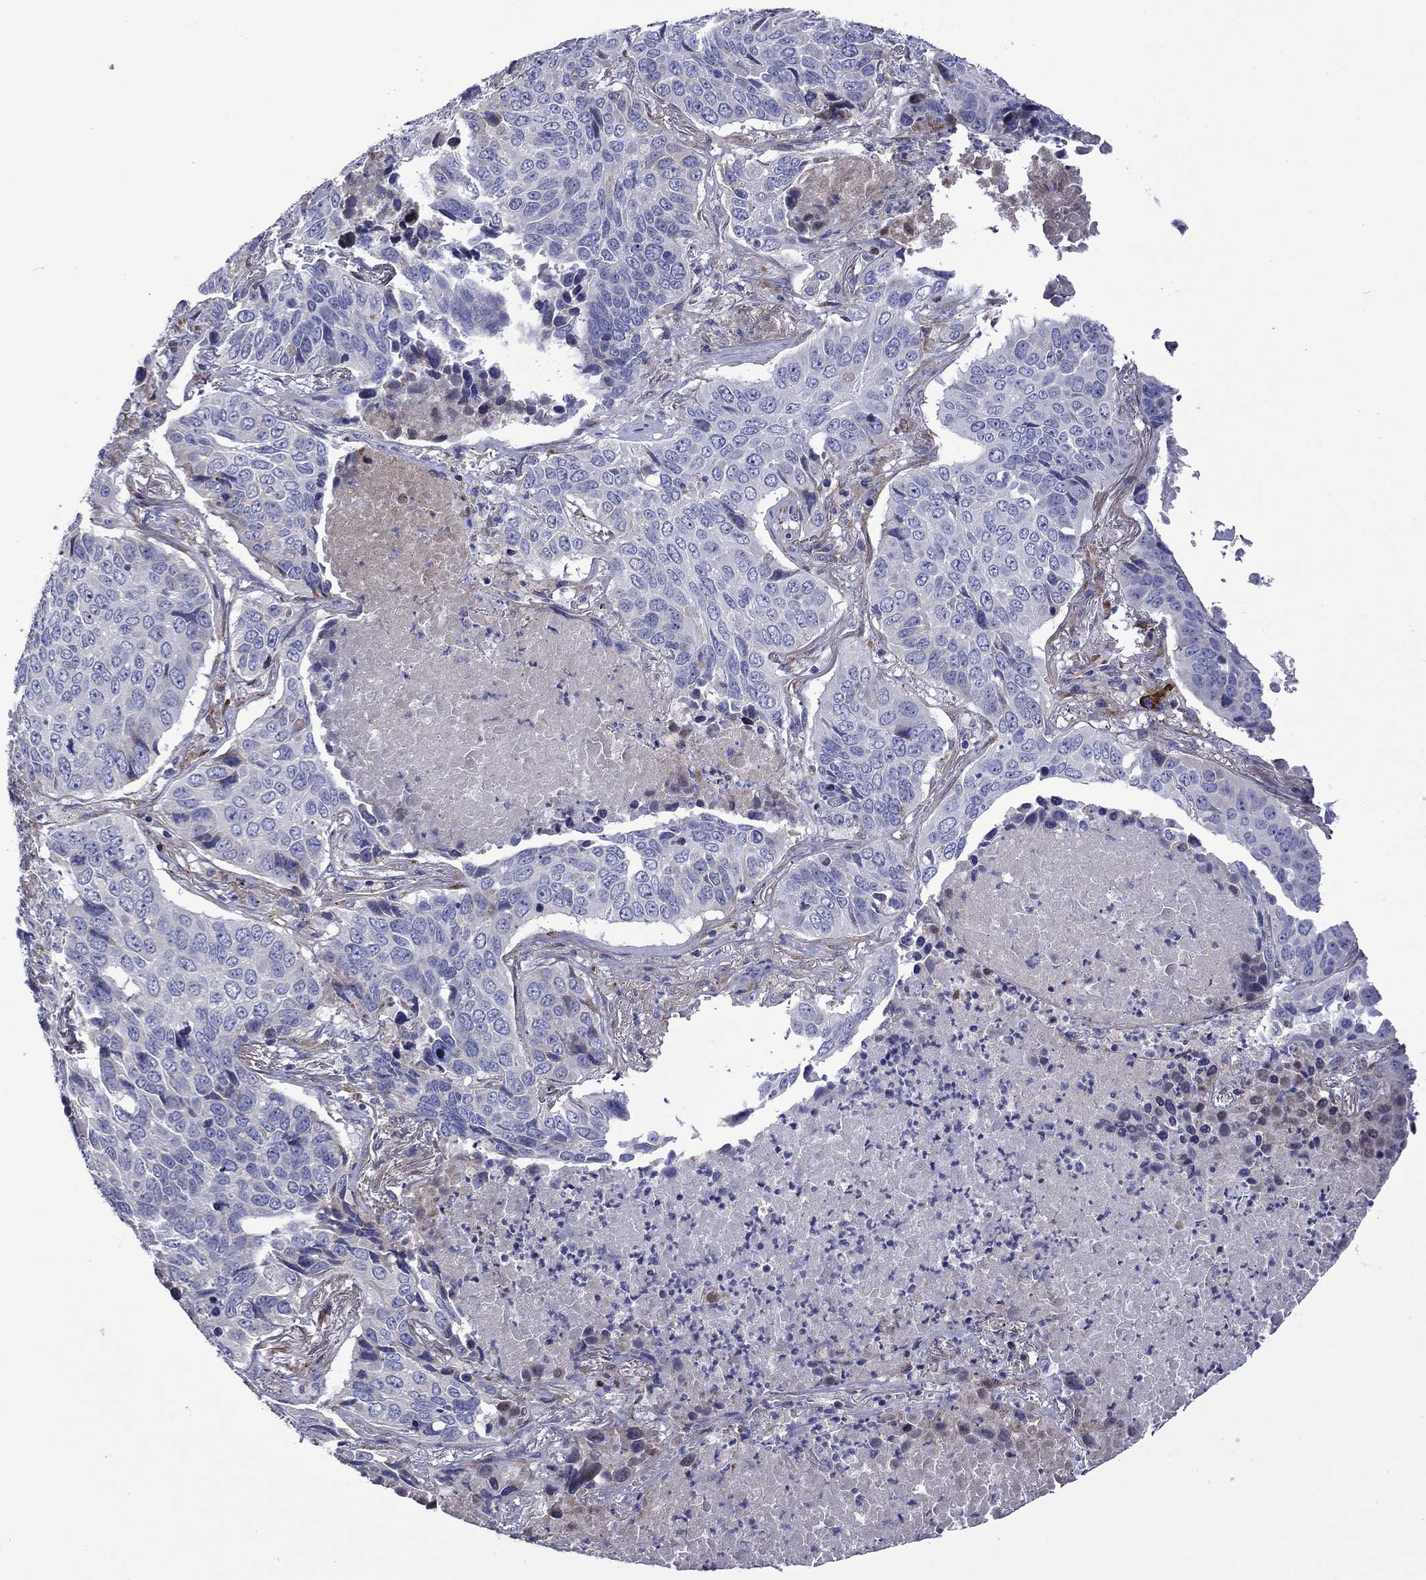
{"staining": {"intensity": "negative", "quantity": "none", "location": "none"}, "tissue": "lung cancer", "cell_type": "Tumor cells", "image_type": "cancer", "snomed": [{"axis": "morphology", "description": "Normal tissue, NOS"}, {"axis": "morphology", "description": "Squamous cell carcinoma, NOS"}, {"axis": "topography", "description": "Bronchus"}, {"axis": "topography", "description": "Lung"}], "caption": "A high-resolution histopathology image shows immunohistochemistry staining of lung squamous cell carcinoma, which displays no significant staining in tumor cells. (Stains: DAB (3,3'-diaminobenzidine) IHC with hematoxylin counter stain, Microscopy: brightfield microscopy at high magnification).", "gene": "HSPG2", "patient": {"sex": "male", "age": 64}}